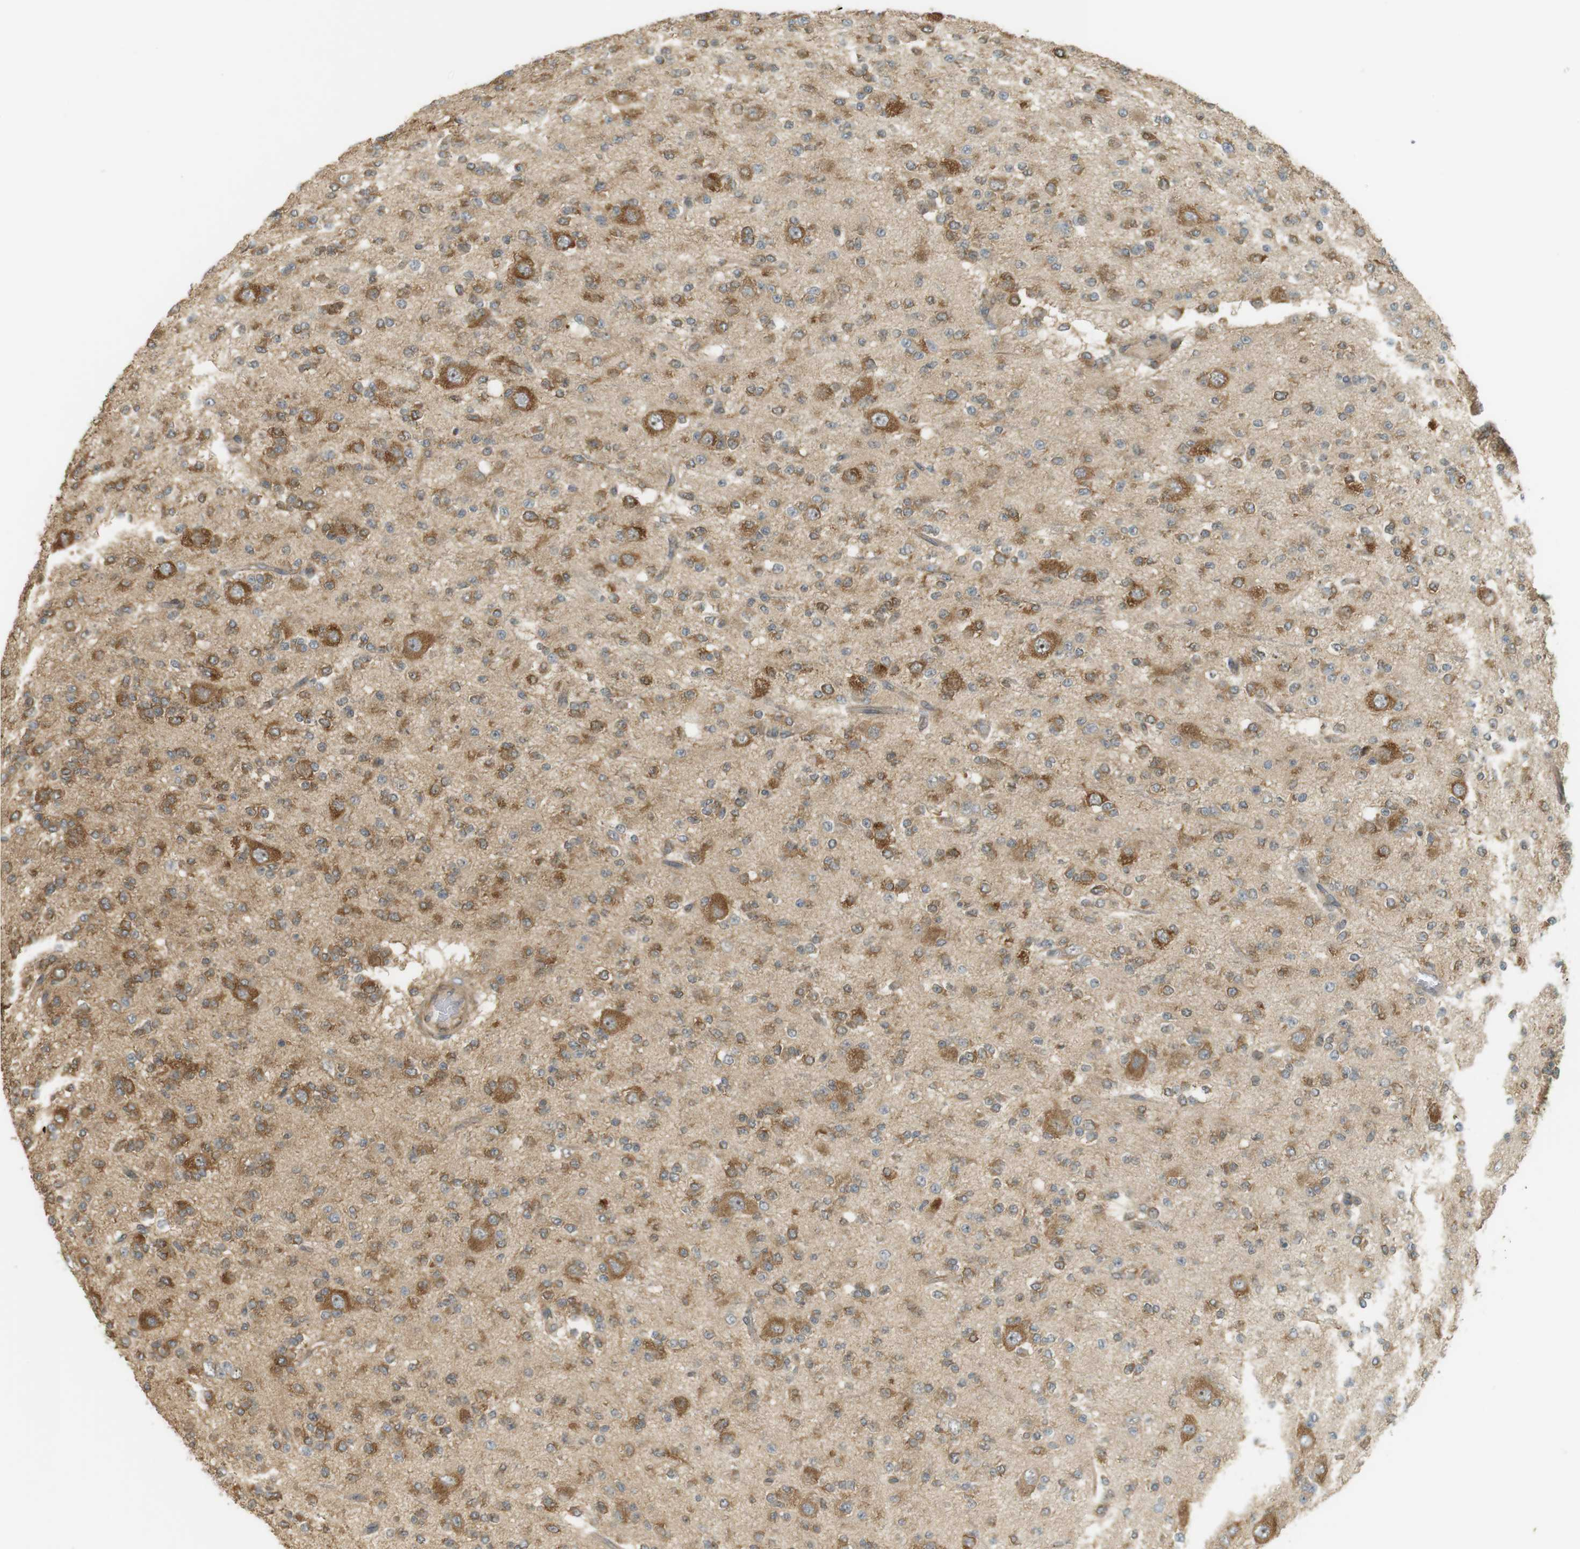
{"staining": {"intensity": "moderate", "quantity": "25%-75%", "location": "cytoplasmic/membranous"}, "tissue": "glioma", "cell_type": "Tumor cells", "image_type": "cancer", "snomed": [{"axis": "morphology", "description": "Glioma, malignant, Low grade"}, {"axis": "topography", "description": "Brain"}], "caption": "Human malignant low-grade glioma stained for a protein (brown) displays moderate cytoplasmic/membranous positive positivity in about 25%-75% of tumor cells.", "gene": "PA2G4", "patient": {"sex": "male", "age": 38}}